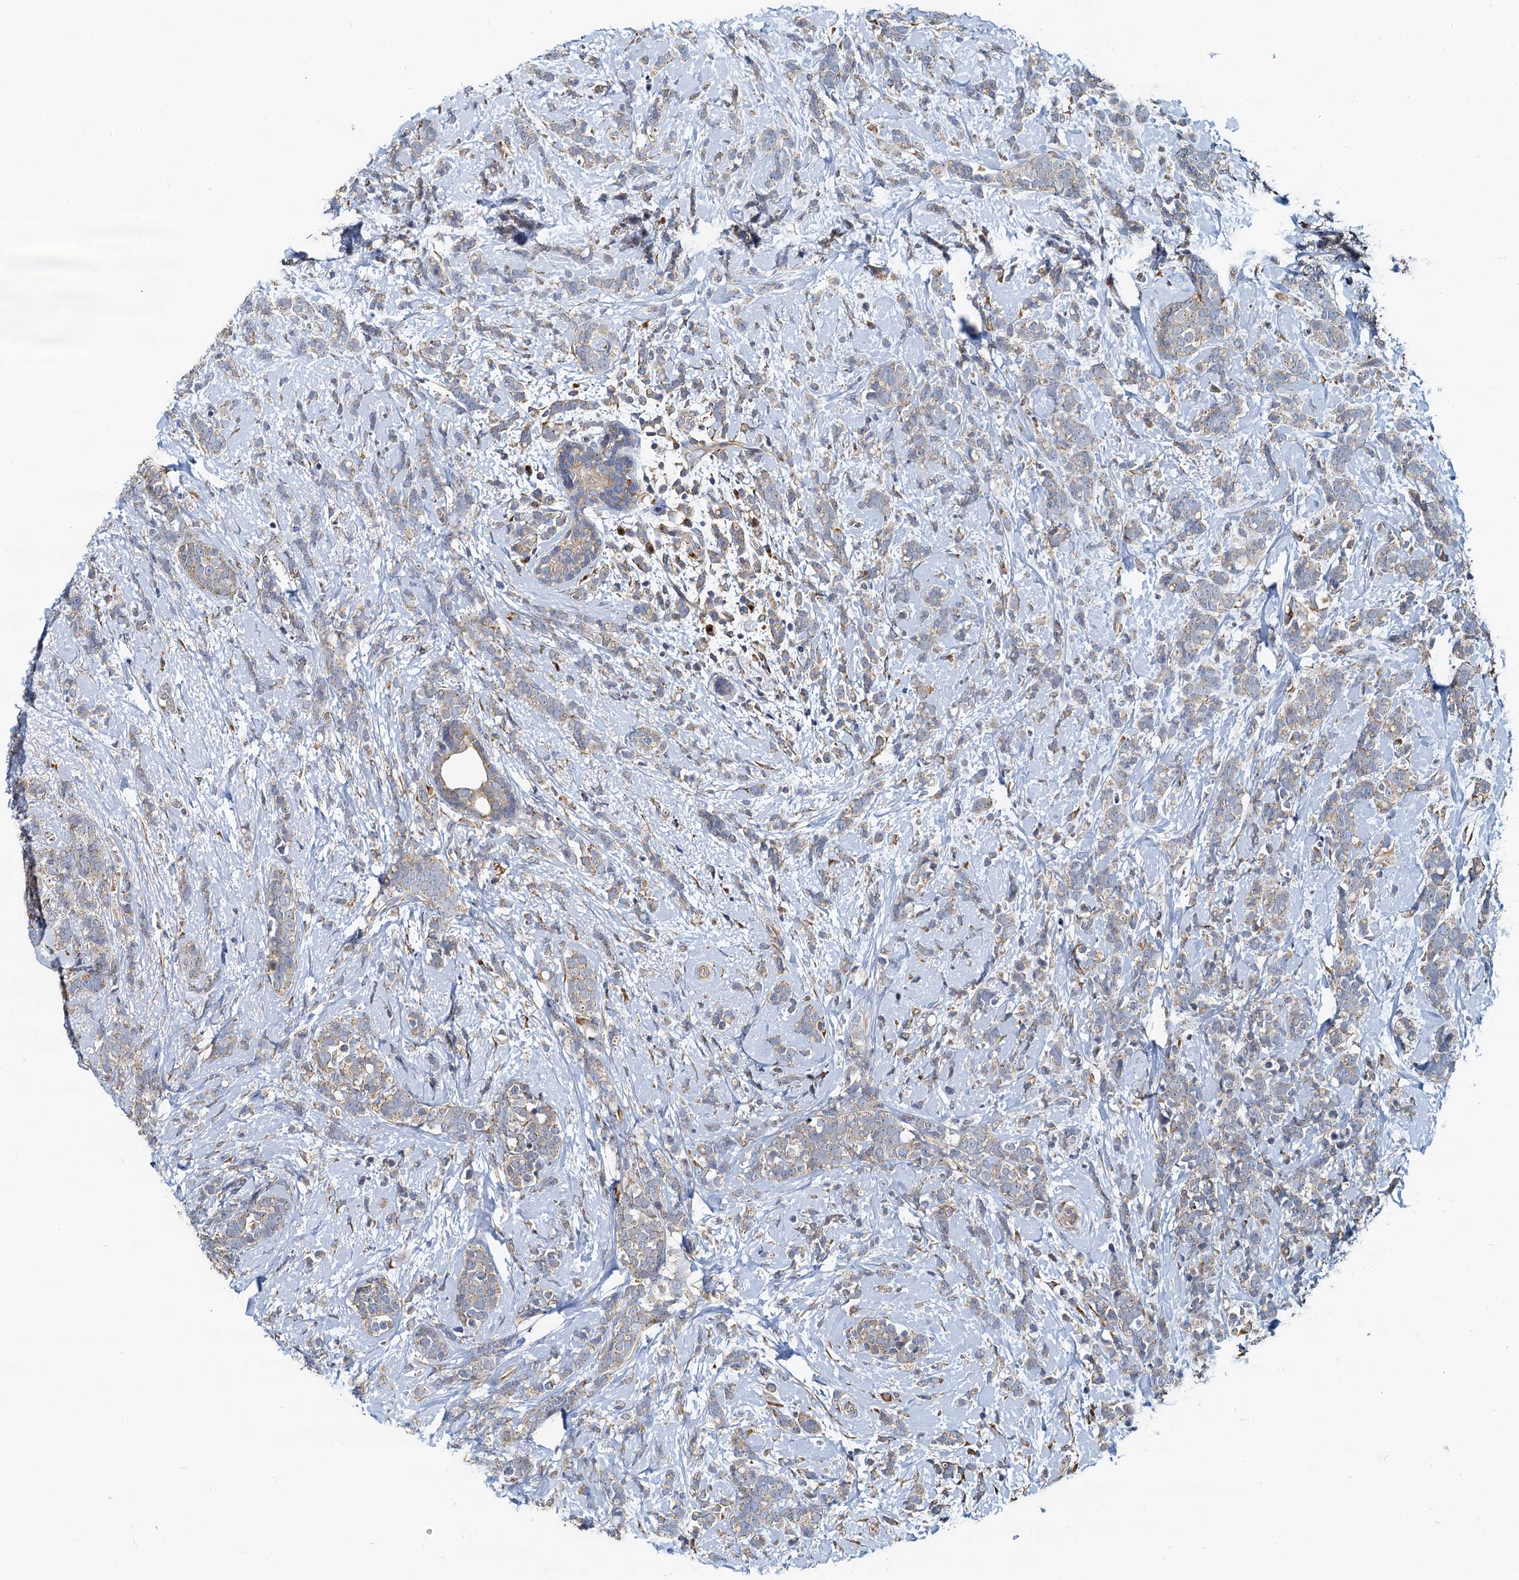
{"staining": {"intensity": "weak", "quantity": "25%-75%", "location": "cytoplasmic/membranous"}, "tissue": "breast cancer", "cell_type": "Tumor cells", "image_type": "cancer", "snomed": [{"axis": "morphology", "description": "Lobular carcinoma"}, {"axis": "topography", "description": "Breast"}], "caption": "Protein staining demonstrates weak cytoplasmic/membranous positivity in approximately 25%-75% of tumor cells in breast cancer. (DAB IHC, brown staining for protein, blue staining for nuclei).", "gene": "NKAPD1", "patient": {"sex": "female", "age": 58}}